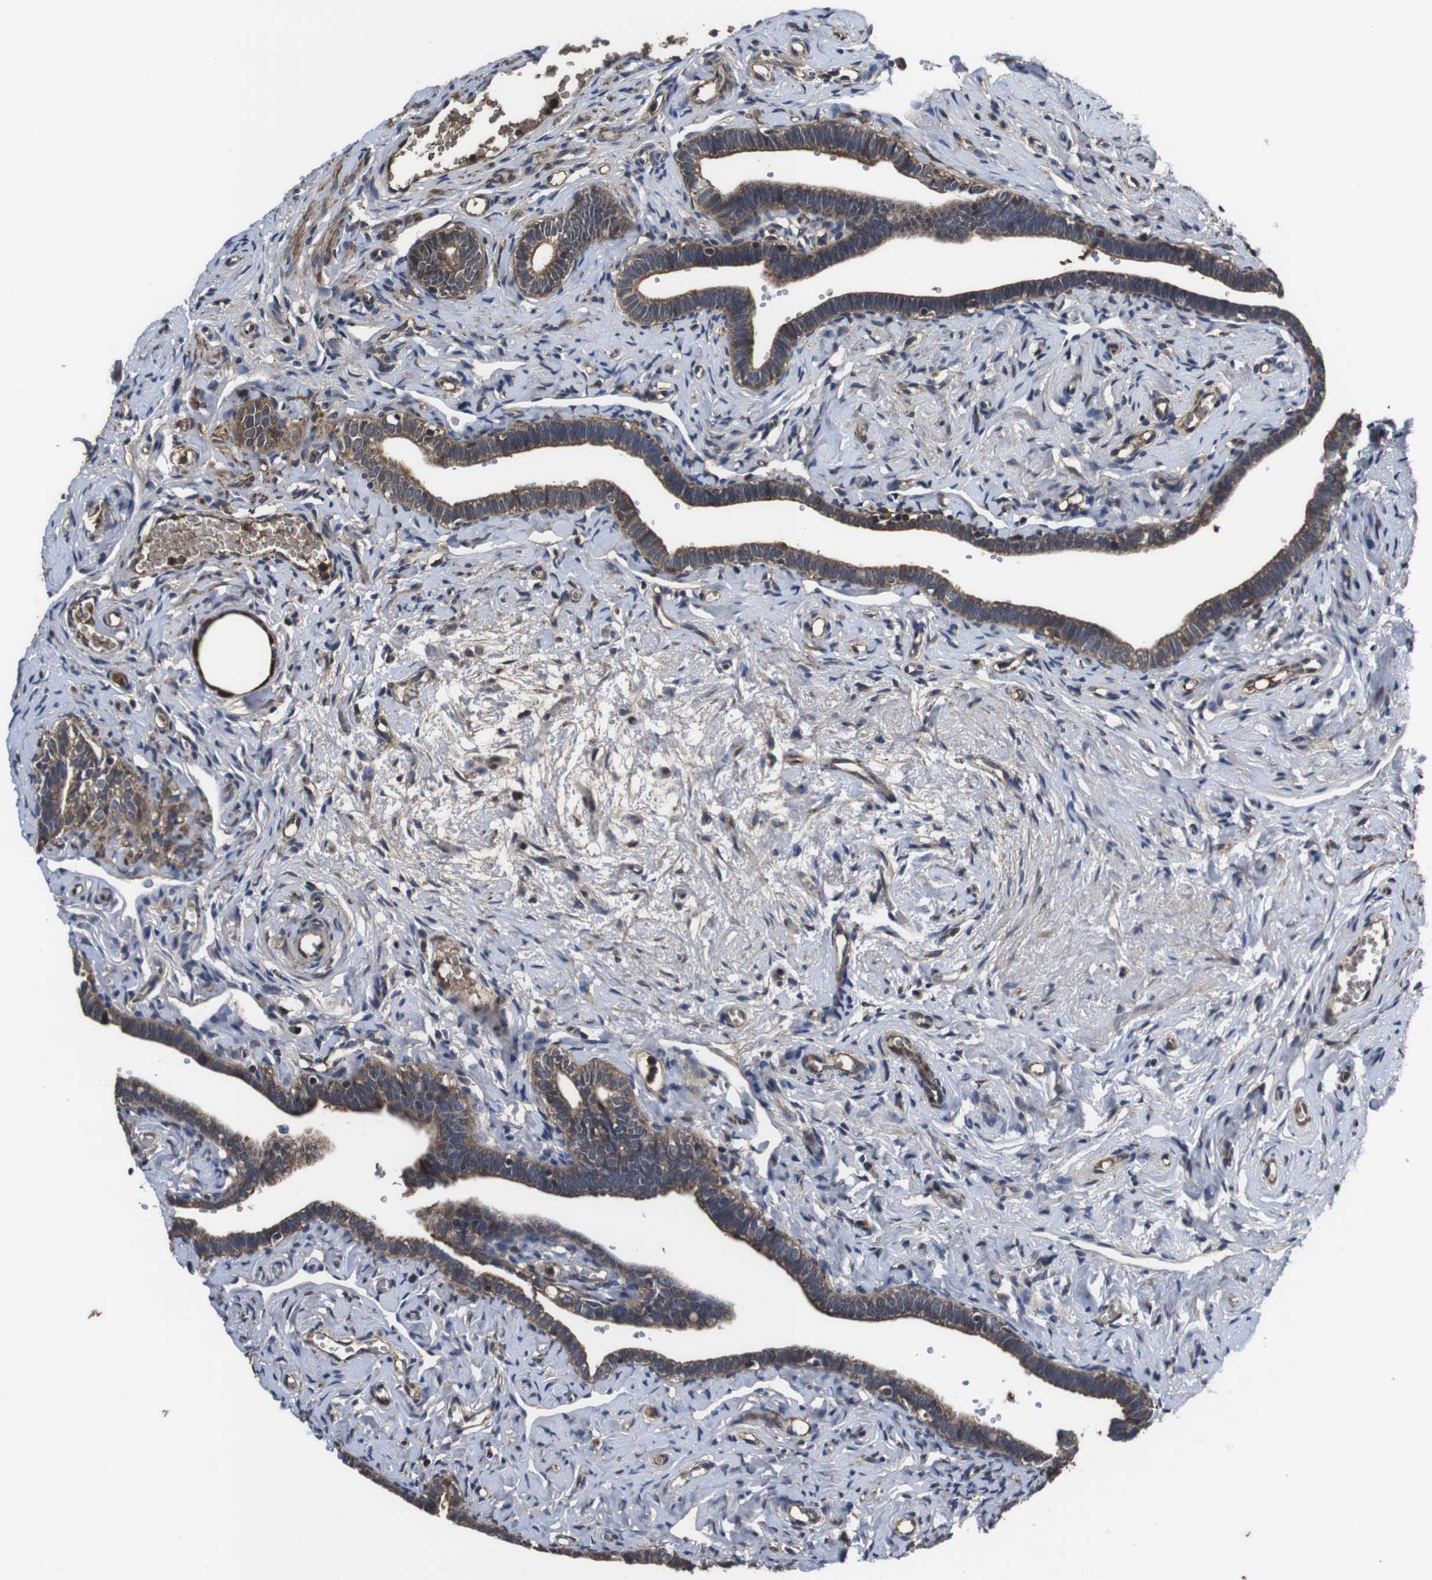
{"staining": {"intensity": "moderate", "quantity": ">75%", "location": "cytoplasmic/membranous"}, "tissue": "fallopian tube", "cell_type": "Glandular cells", "image_type": "normal", "snomed": [{"axis": "morphology", "description": "Normal tissue, NOS"}, {"axis": "topography", "description": "Fallopian tube"}], "caption": "Immunohistochemistry (IHC) (DAB (3,3'-diaminobenzidine)) staining of unremarkable human fallopian tube shows moderate cytoplasmic/membranous protein positivity in about >75% of glandular cells.", "gene": "CXCL11", "patient": {"sex": "female", "age": 71}}